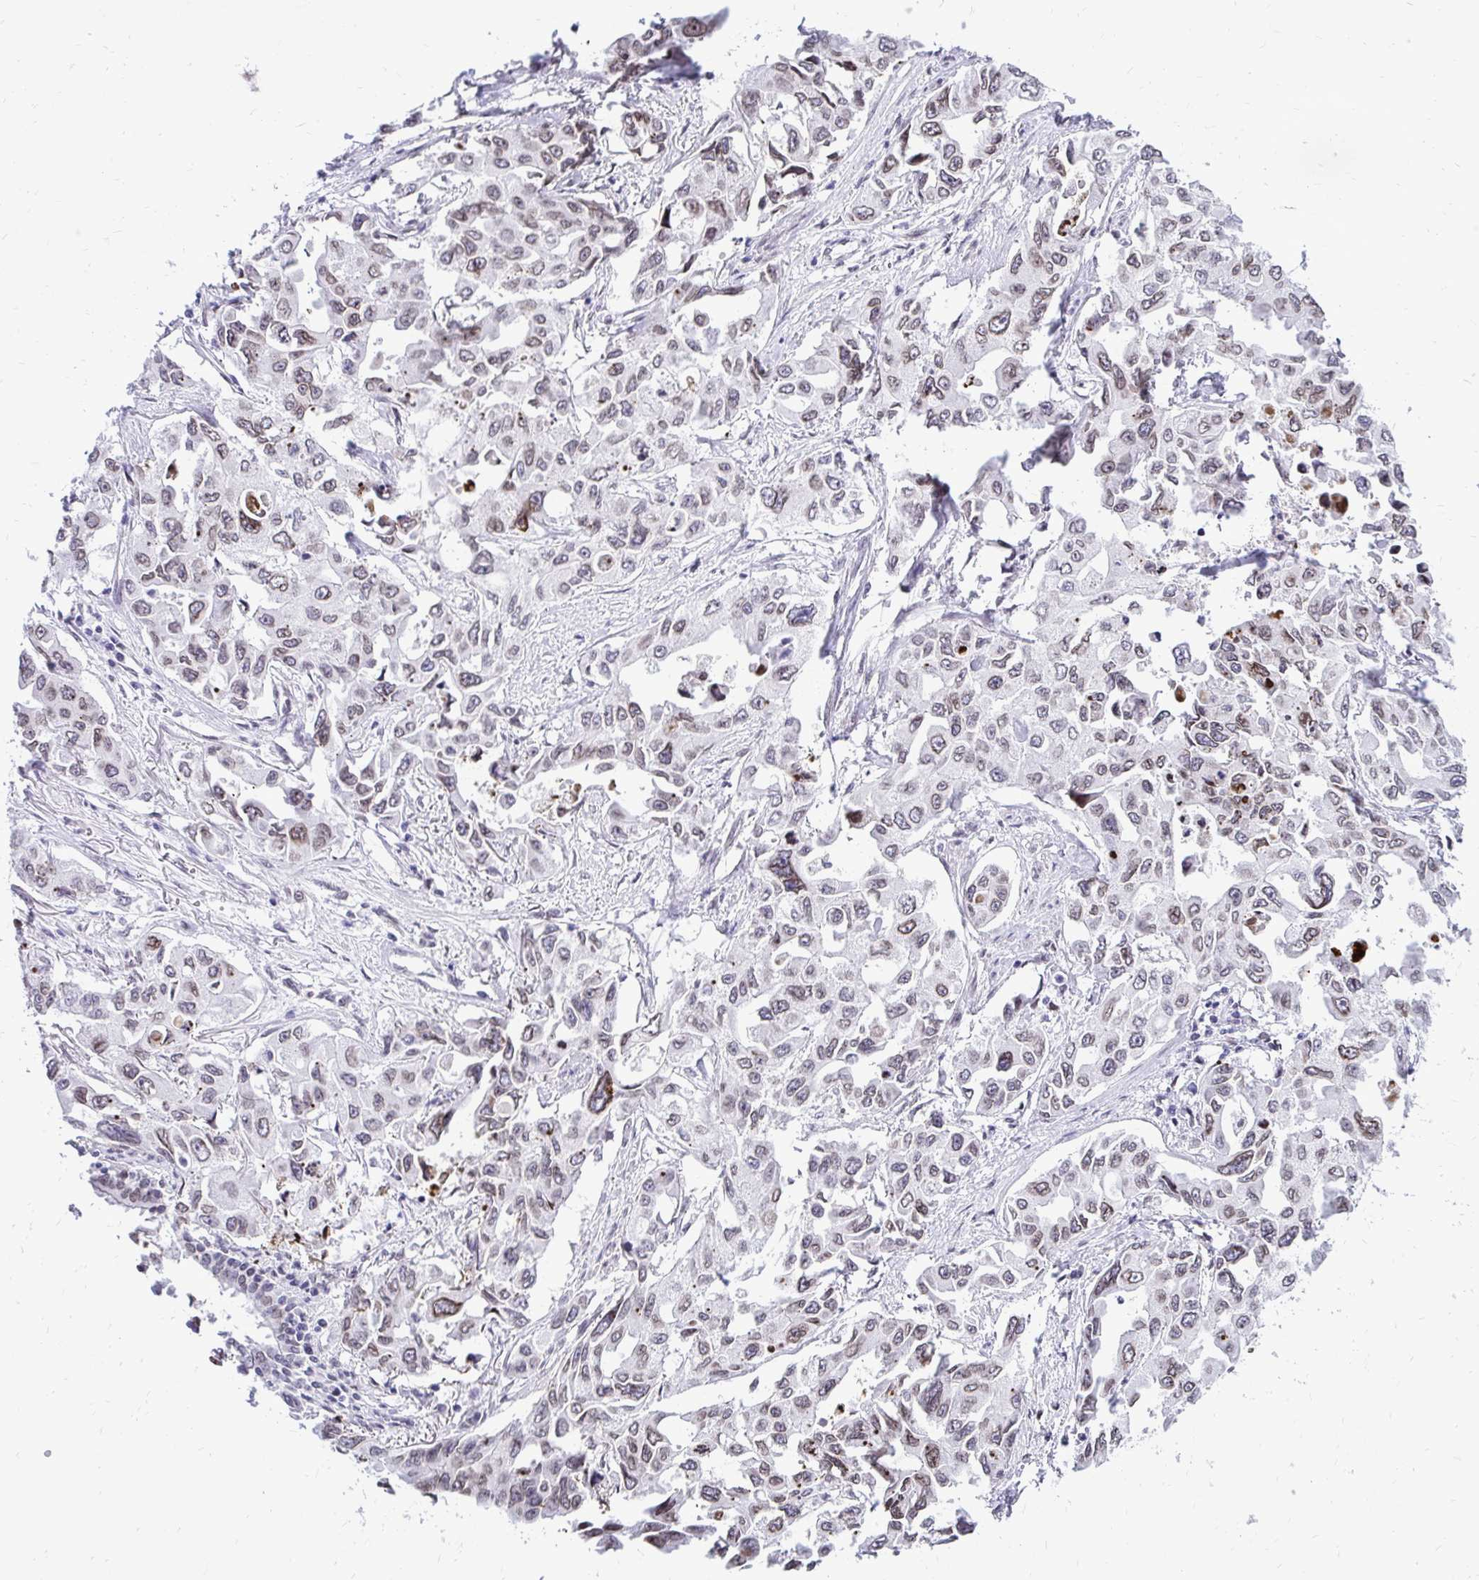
{"staining": {"intensity": "weak", "quantity": "<25%", "location": "cytoplasmic/membranous,nuclear"}, "tissue": "lung cancer", "cell_type": "Tumor cells", "image_type": "cancer", "snomed": [{"axis": "morphology", "description": "Adenocarcinoma, NOS"}, {"axis": "topography", "description": "Lung"}], "caption": "An image of lung cancer (adenocarcinoma) stained for a protein displays no brown staining in tumor cells.", "gene": "BANF1", "patient": {"sex": "male", "age": 64}}